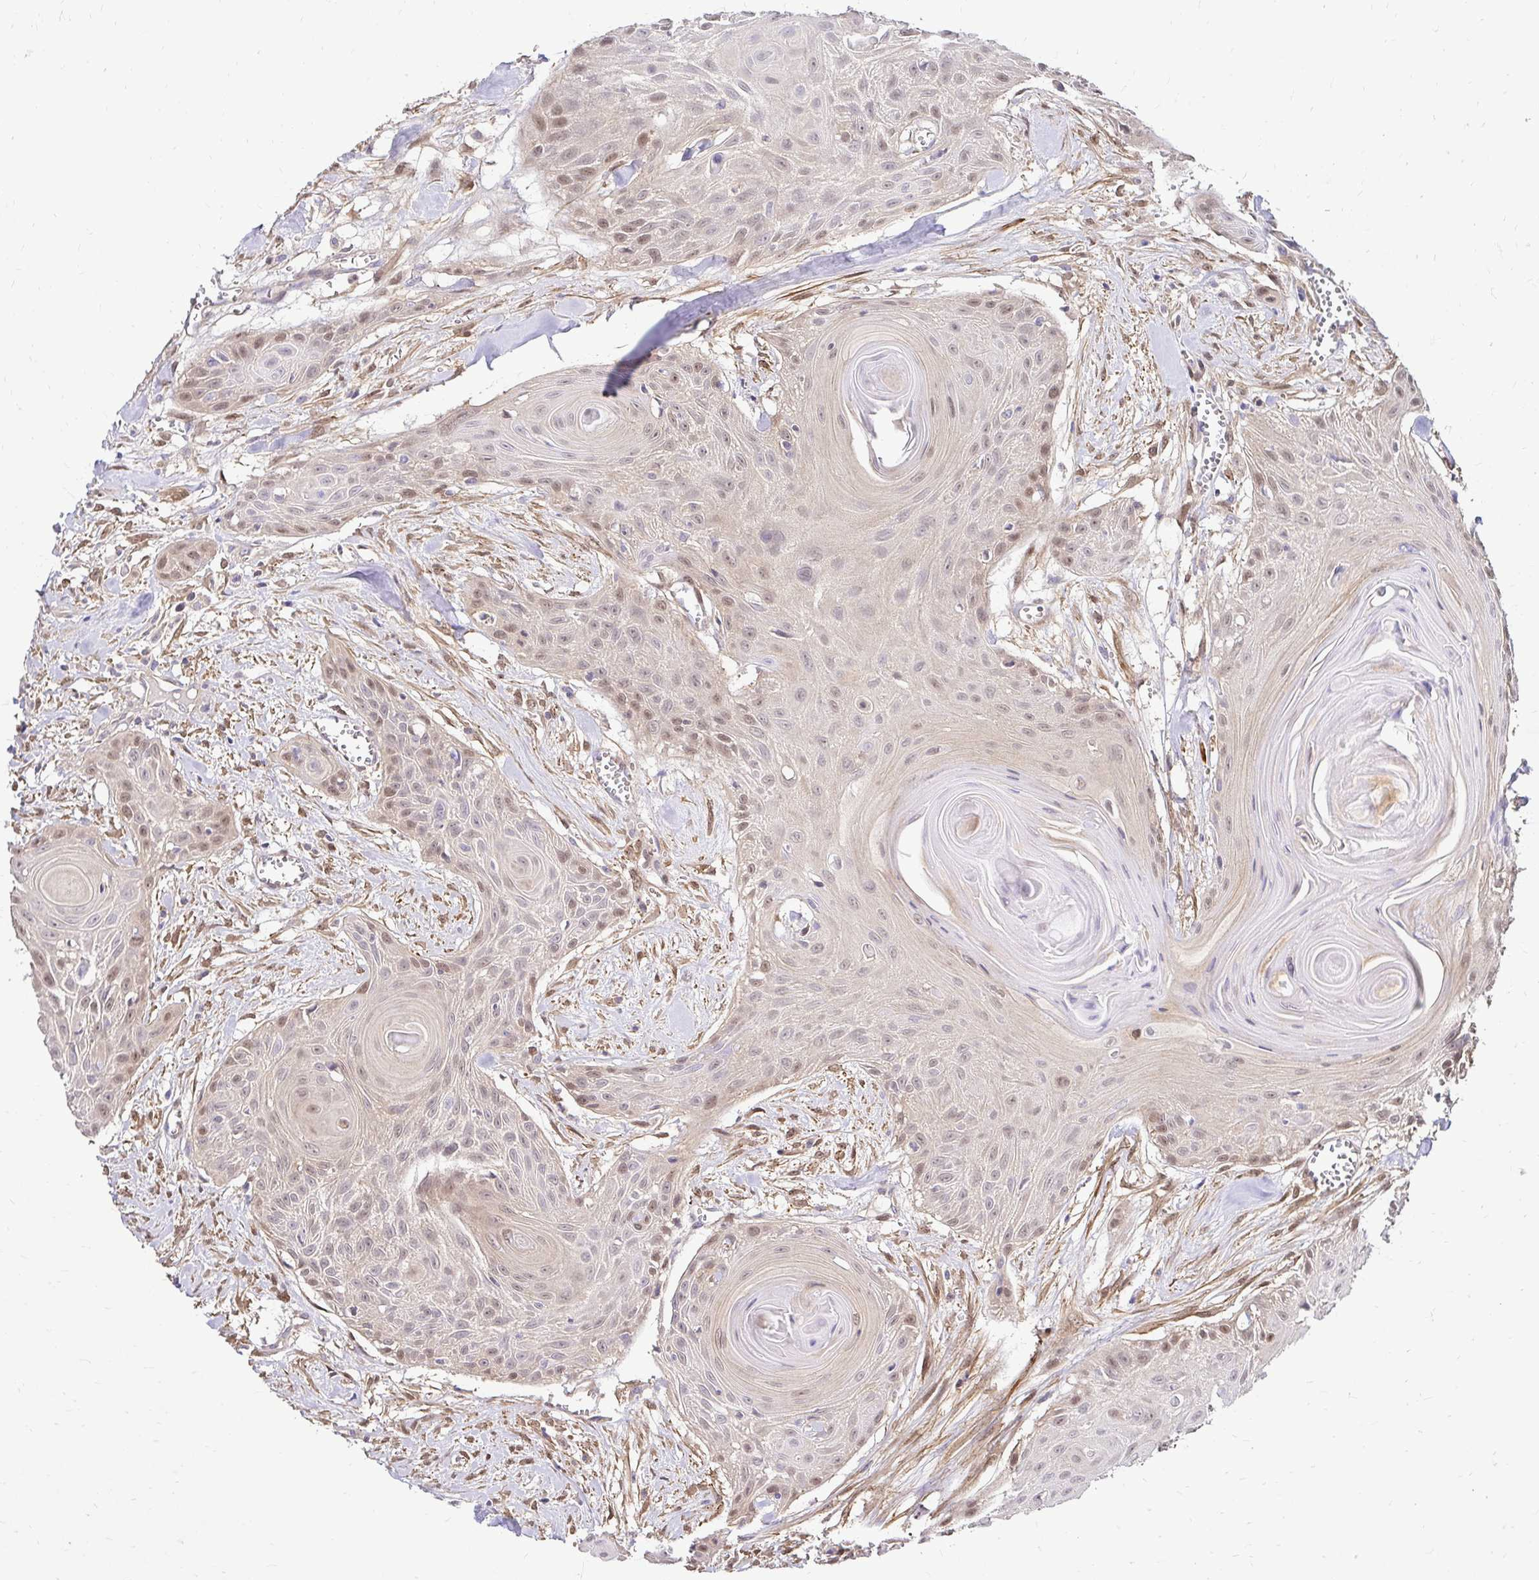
{"staining": {"intensity": "moderate", "quantity": "25%-75%", "location": "nuclear"}, "tissue": "head and neck cancer", "cell_type": "Tumor cells", "image_type": "cancer", "snomed": [{"axis": "morphology", "description": "Squamous cell carcinoma, NOS"}, {"axis": "topography", "description": "Lymph node"}, {"axis": "topography", "description": "Salivary gland"}, {"axis": "topography", "description": "Head-Neck"}], "caption": "Approximately 25%-75% of tumor cells in head and neck cancer exhibit moderate nuclear protein expression as visualized by brown immunohistochemical staining.", "gene": "YAP1", "patient": {"sex": "female", "age": 74}}